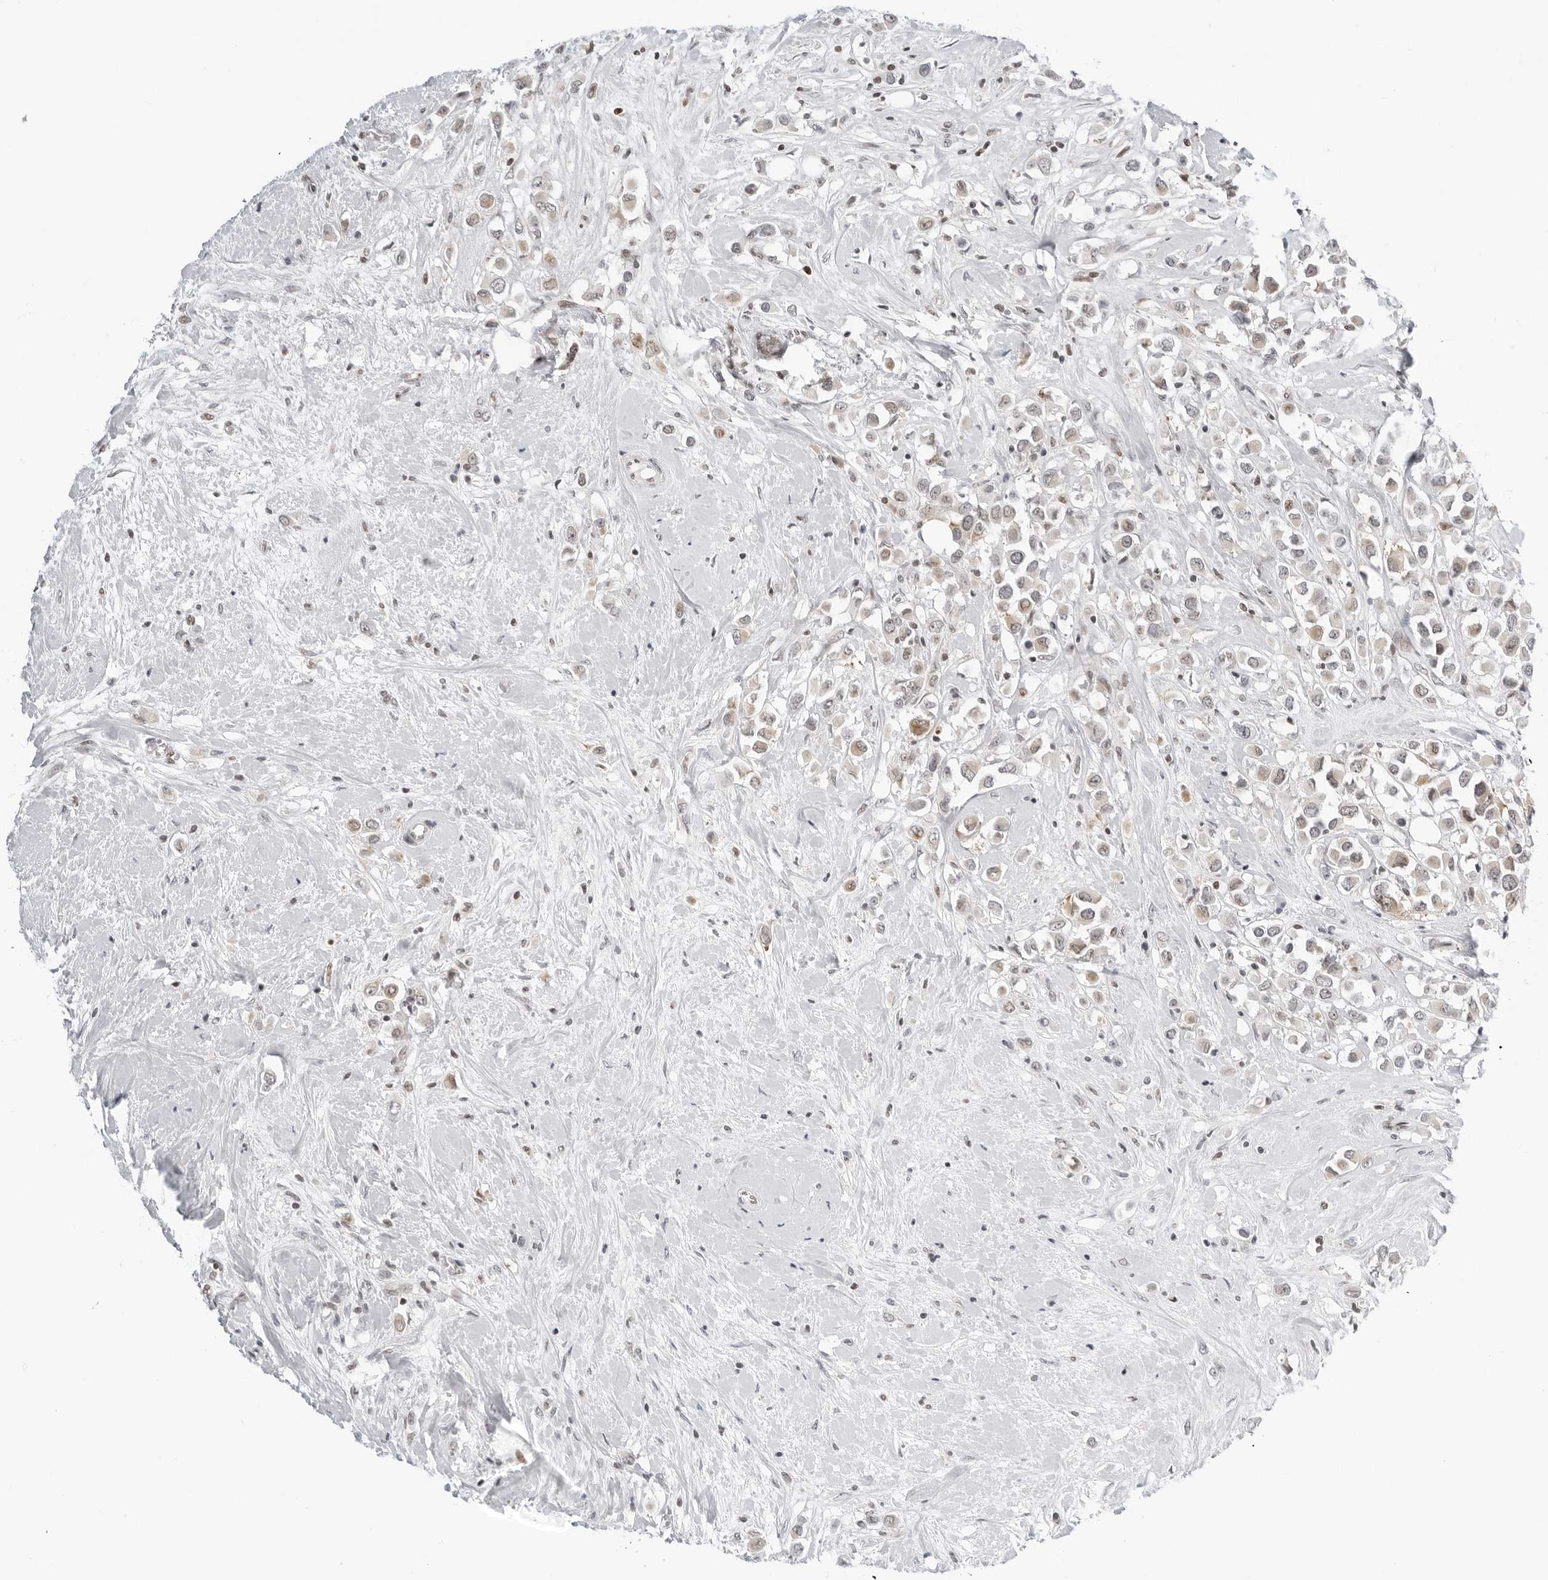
{"staining": {"intensity": "moderate", "quantity": "<25%", "location": "cytoplasmic/membranous"}, "tissue": "breast cancer", "cell_type": "Tumor cells", "image_type": "cancer", "snomed": [{"axis": "morphology", "description": "Duct carcinoma"}, {"axis": "topography", "description": "Breast"}], "caption": "The histopathology image displays immunohistochemical staining of breast cancer (invasive ductal carcinoma). There is moderate cytoplasmic/membranous positivity is identified in approximately <25% of tumor cells. Immunohistochemistry (ihc) stains the protein of interest in brown and the nuclei are stained blue.", "gene": "MSH6", "patient": {"sex": "female", "age": 61}}